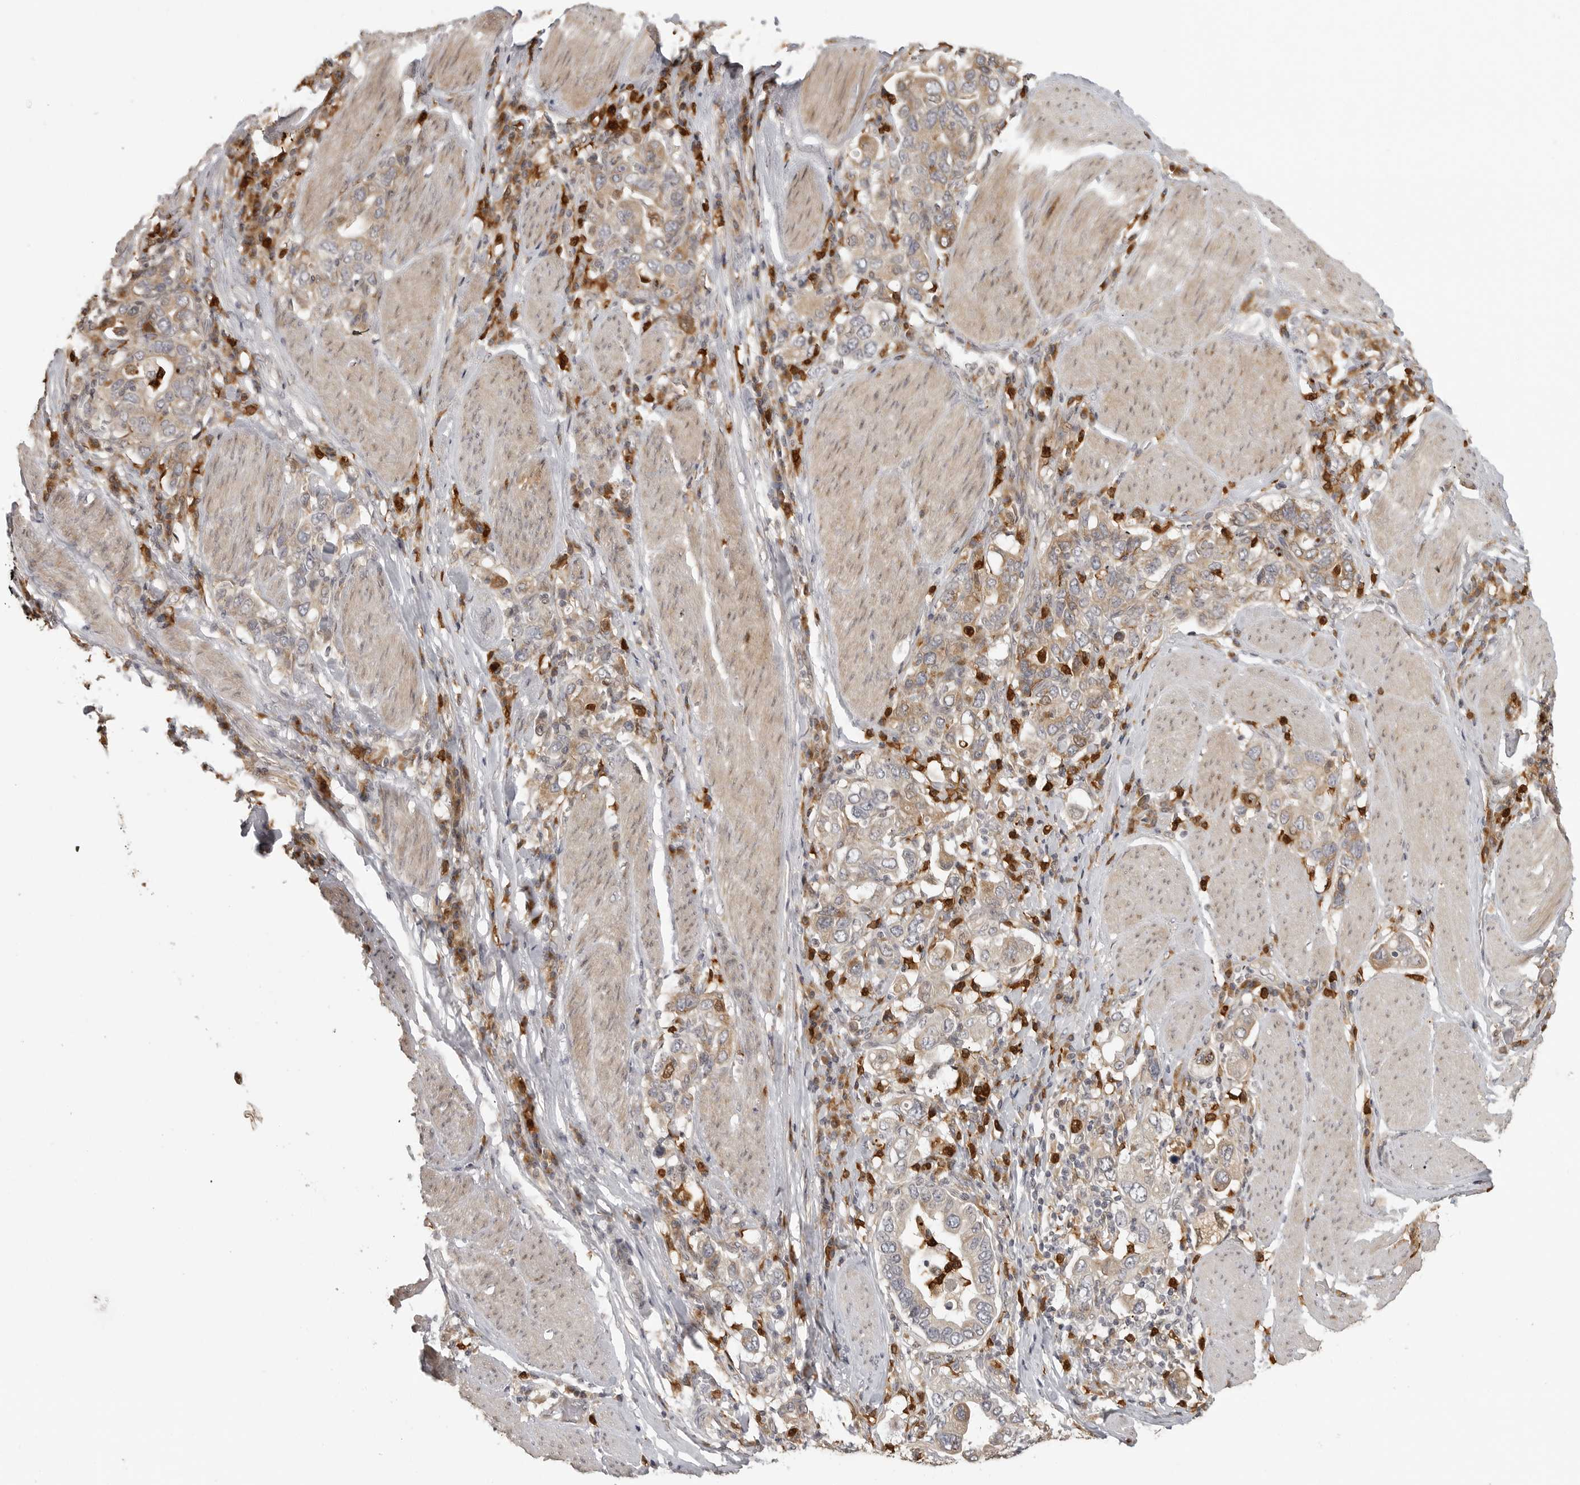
{"staining": {"intensity": "weak", "quantity": "25%-75%", "location": "cytoplasmic/membranous"}, "tissue": "stomach cancer", "cell_type": "Tumor cells", "image_type": "cancer", "snomed": [{"axis": "morphology", "description": "Adenocarcinoma, NOS"}, {"axis": "topography", "description": "Stomach, upper"}], "caption": "Stomach adenocarcinoma was stained to show a protein in brown. There is low levels of weak cytoplasmic/membranous positivity in about 25%-75% of tumor cells.", "gene": "IDO1", "patient": {"sex": "male", "age": 62}}